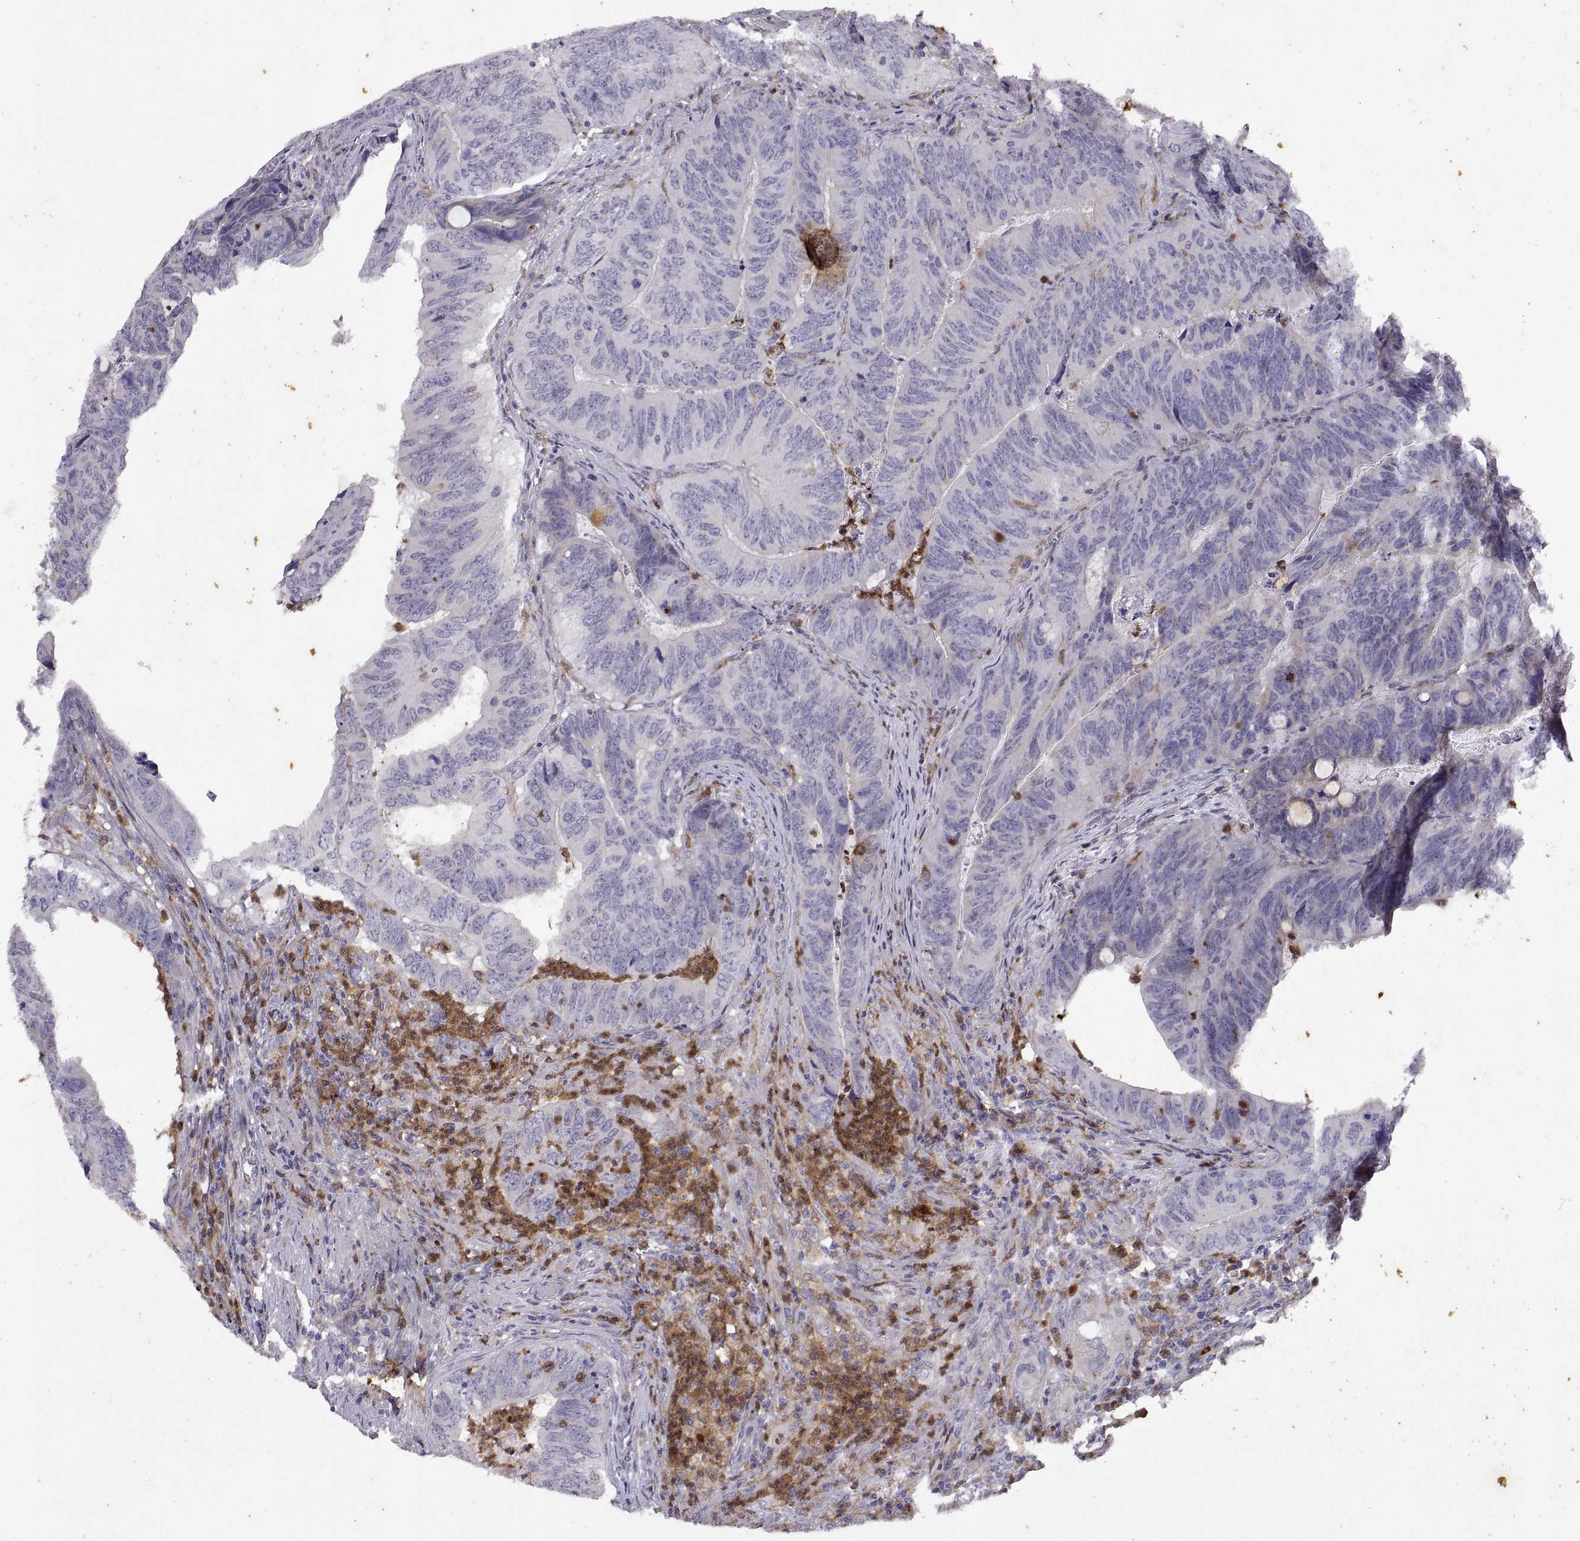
{"staining": {"intensity": "negative", "quantity": "none", "location": "none"}, "tissue": "colorectal cancer", "cell_type": "Tumor cells", "image_type": "cancer", "snomed": [{"axis": "morphology", "description": "Adenocarcinoma, NOS"}, {"axis": "topography", "description": "Colon"}], "caption": "Colorectal adenocarcinoma was stained to show a protein in brown. There is no significant positivity in tumor cells.", "gene": "DOK3", "patient": {"sex": "male", "age": 79}}